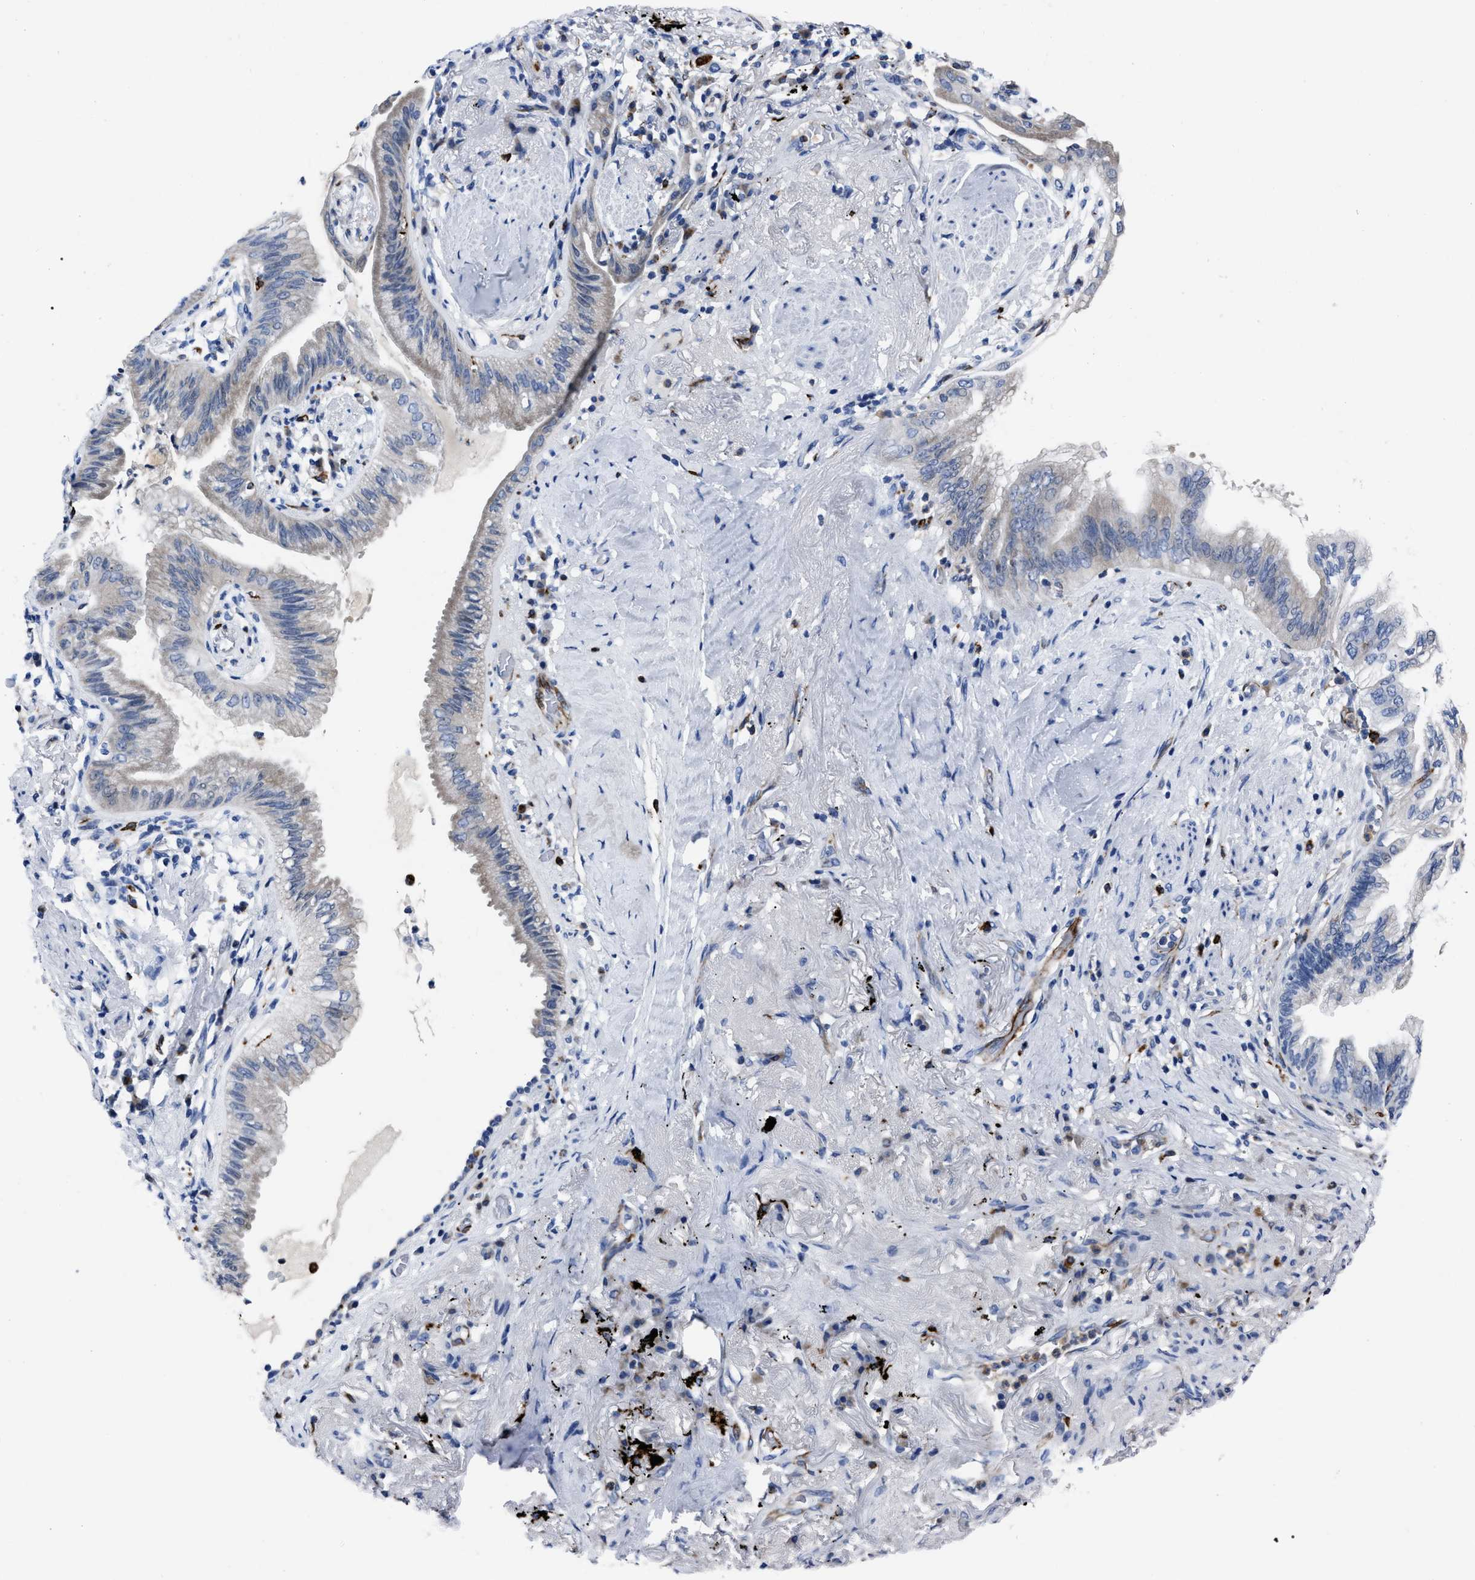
{"staining": {"intensity": "weak", "quantity": "<25%", "location": "cytoplasmic/membranous"}, "tissue": "lung cancer", "cell_type": "Tumor cells", "image_type": "cancer", "snomed": [{"axis": "morphology", "description": "Normal tissue, NOS"}, {"axis": "morphology", "description": "Adenocarcinoma, NOS"}, {"axis": "topography", "description": "Bronchus"}, {"axis": "topography", "description": "Lung"}], "caption": "High magnification brightfield microscopy of lung adenocarcinoma stained with DAB (3,3'-diaminobenzidine) (brown) and counterstained with hematoxylin (blue): tumor cells show no significant staining.", "gene": "OR10G3", "patient": {"sex": "female", "age": 70}}